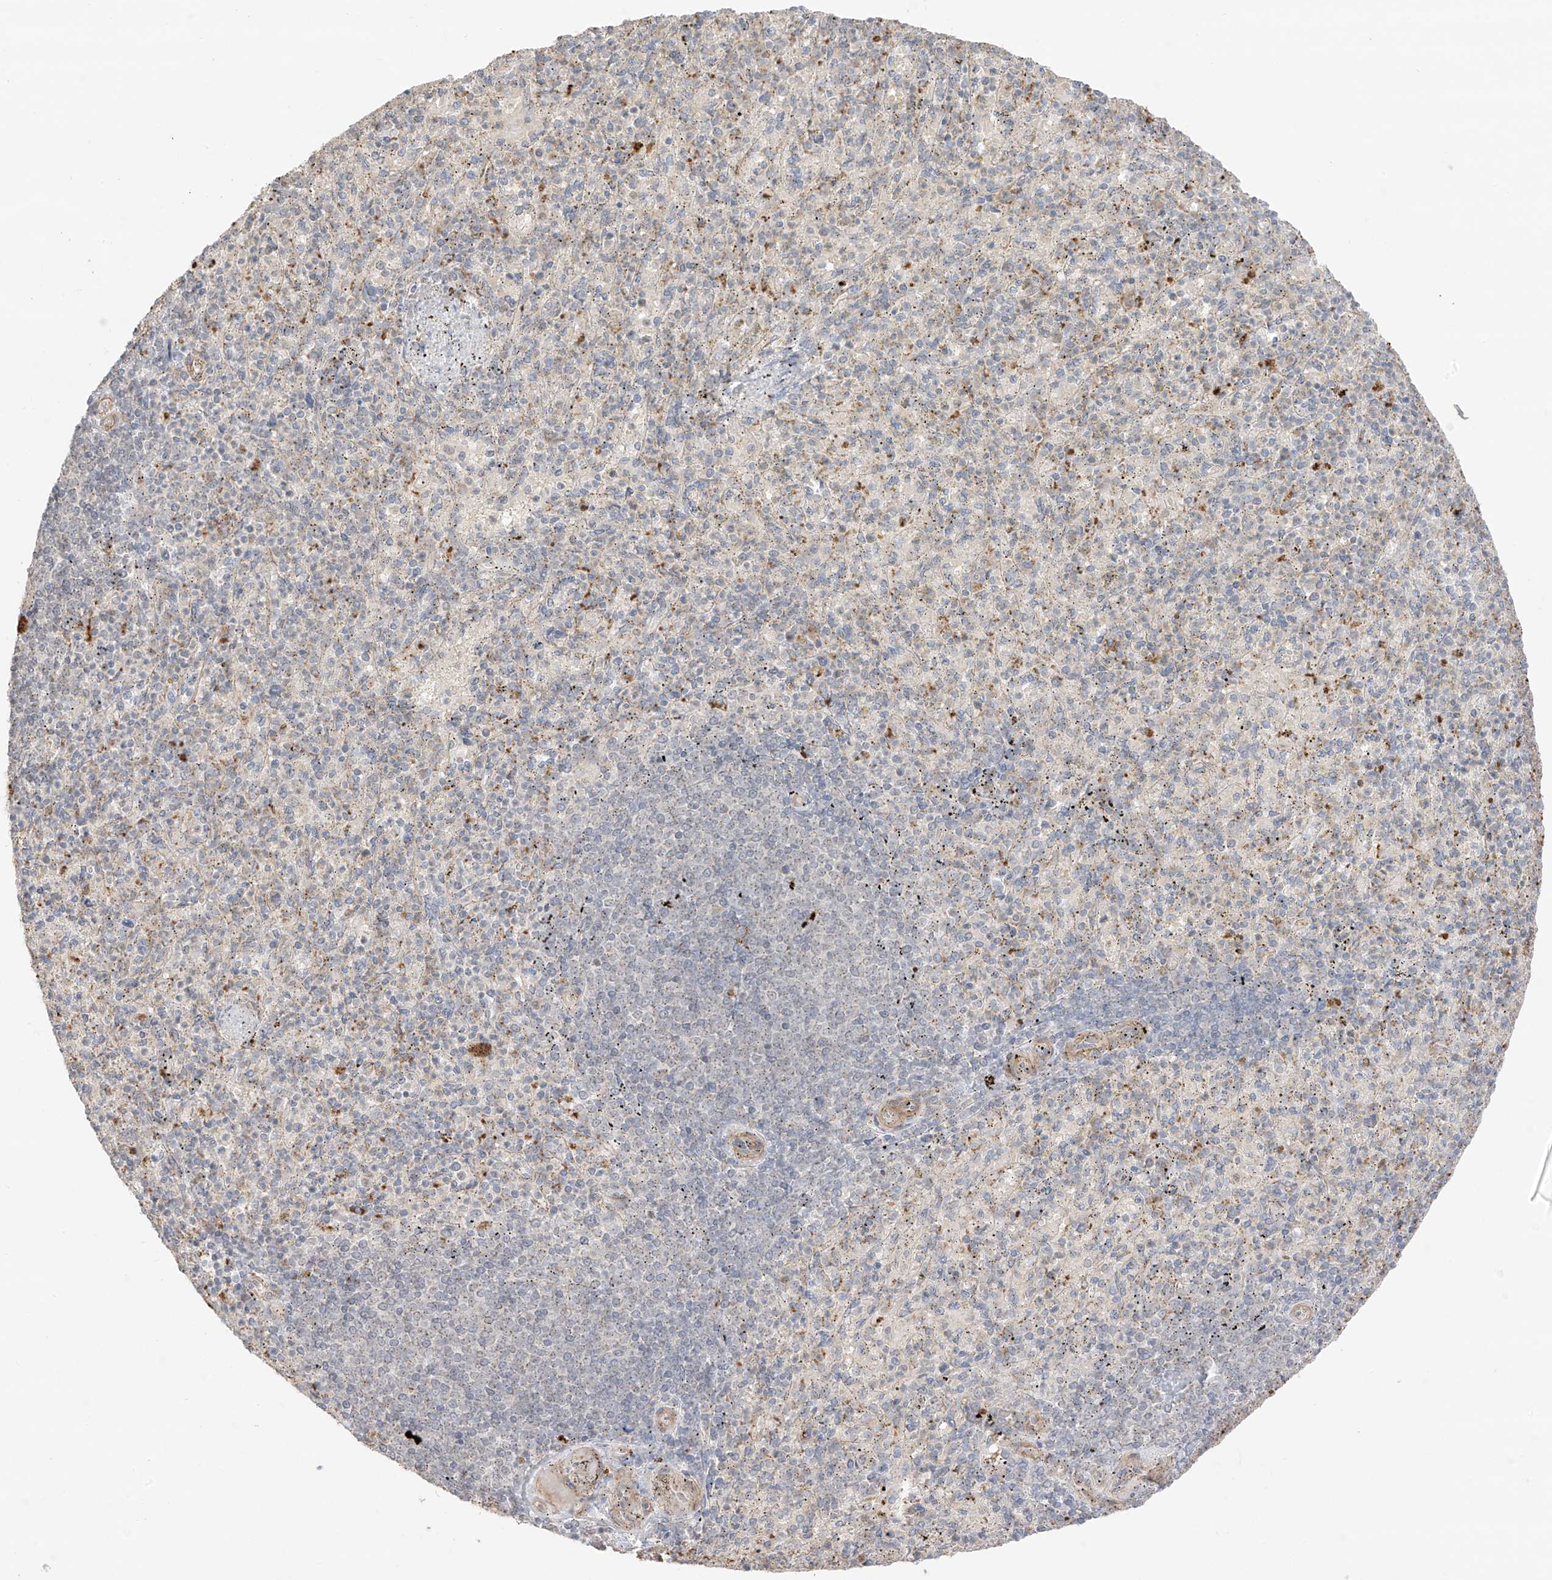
{"staining": {"intensity": "moderate", "quantity": "<25%", "location": "cytoplasmic/membranous"}, "tissue": "spleen", "cell_type": "Cells in red pulp", "image_type": "normal", "snomed": [{"axis": "morphology", "description": "Normal tissue, NOS"}, {"axis": "topography", "description": "Spleen"}], "caption": "Unremarkable spleen demonstrates moderate cytoplasmic/membranous expression in about <25% of cells in red pulp, visualized by immunohistochemistry. Immunohistochemistry (ihc) stains the protein in brown and the nuclei are stained blue.", "gene": "N4BP3", "patient": {"sex": "female", "age": 74}}